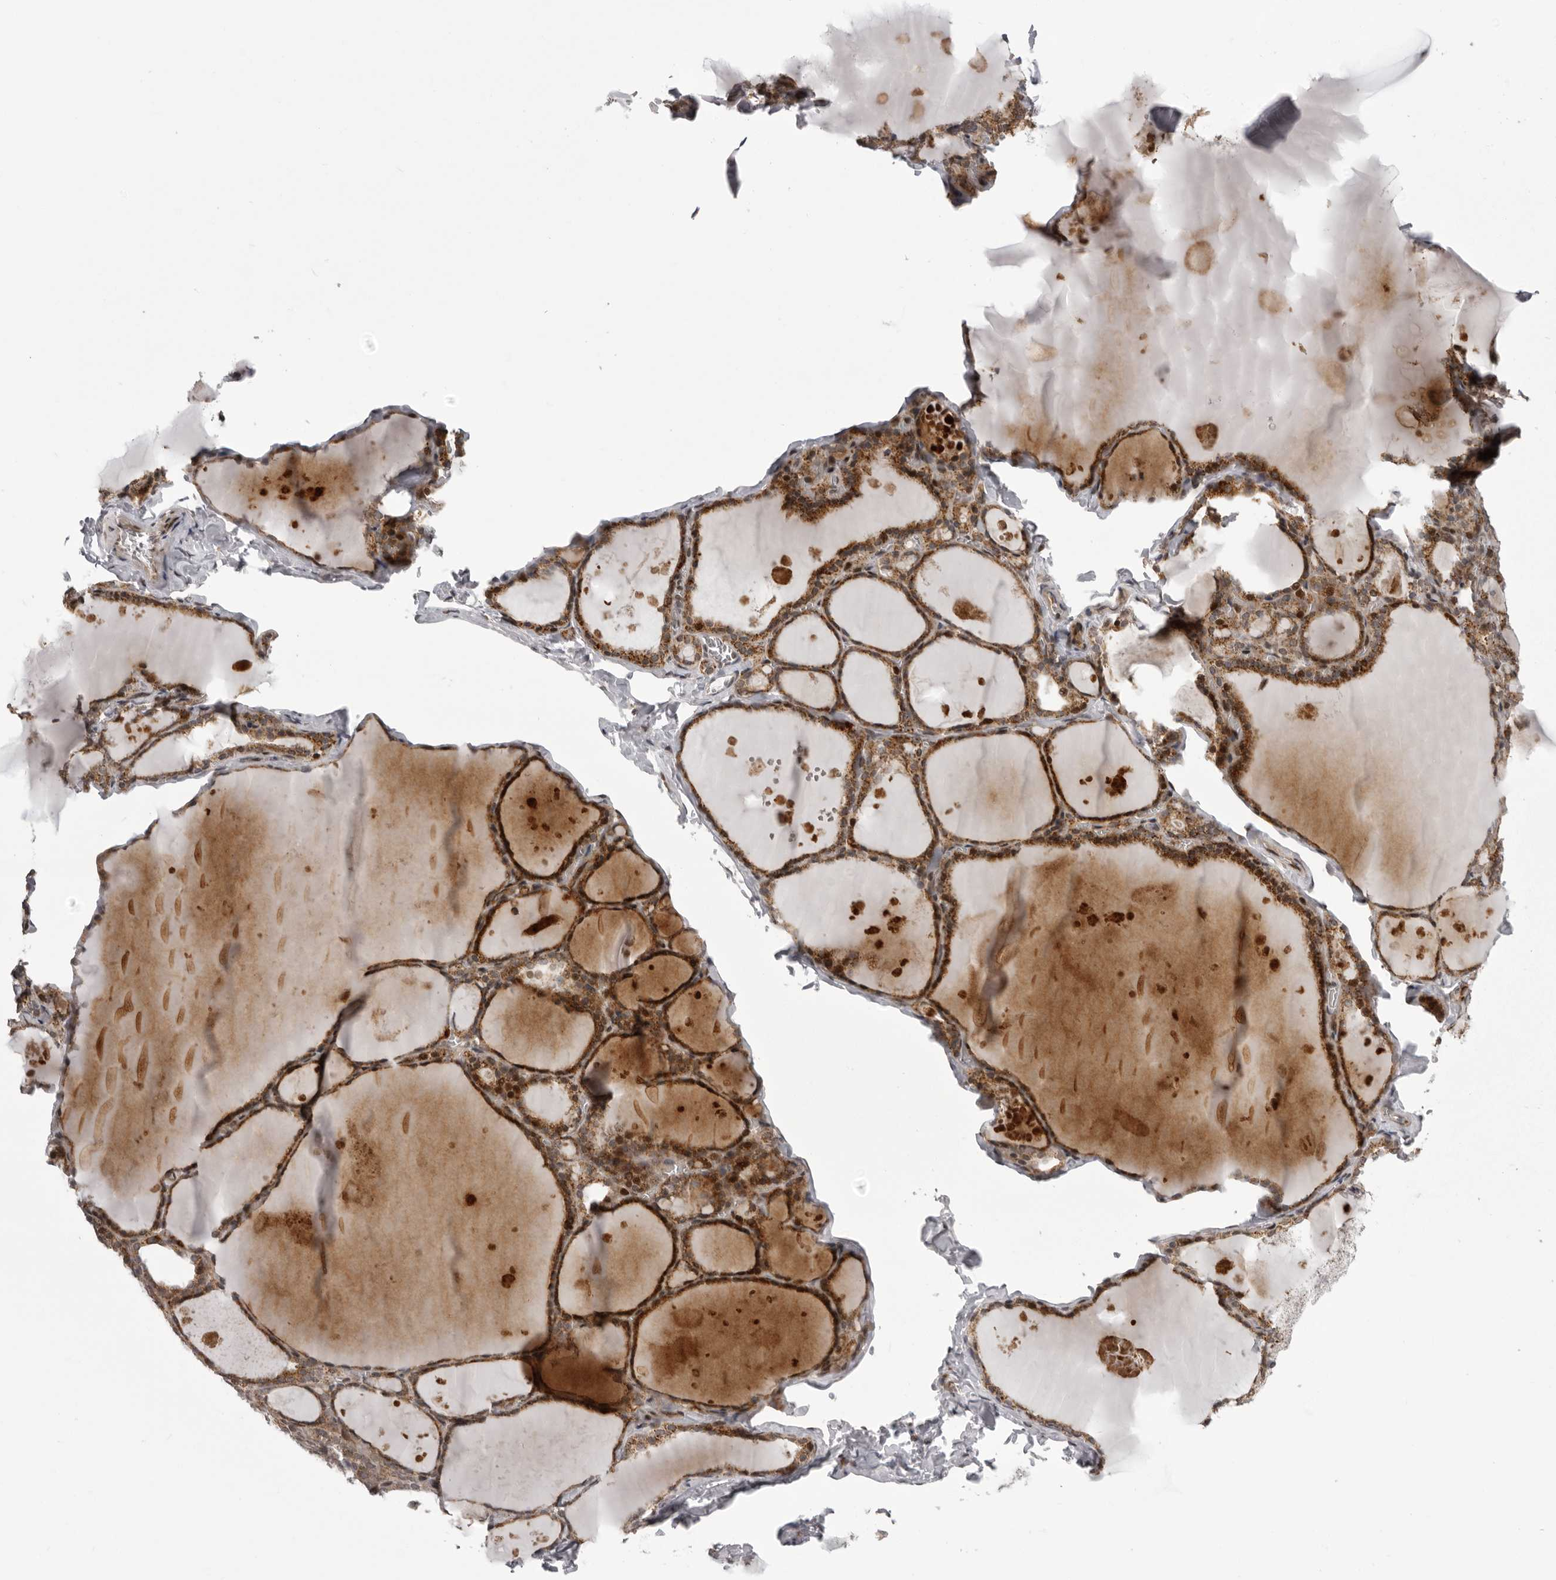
{"staining": {"intensity": "moderate", "quantity": ">75%", "location": "cytoplasmic/membranous"}, "tissue": "thyroid gland", "cell_type": "Glandular cells", "image_type": "normal", "snomed": [{"axis": "morphology", "description": "Normal tissue, NOS"}, {"axis": "topography", "description": "Thyroid gland"}], "caption": "This image exhibits immunohistochemistry staining of unremarkable human thyroid gland, with medium moderate cytoplasmic/membranous expression in approximately >75% of glandular cells.", "gene": "C1orf109", "patient": {"sex": "male", "age": 56}}